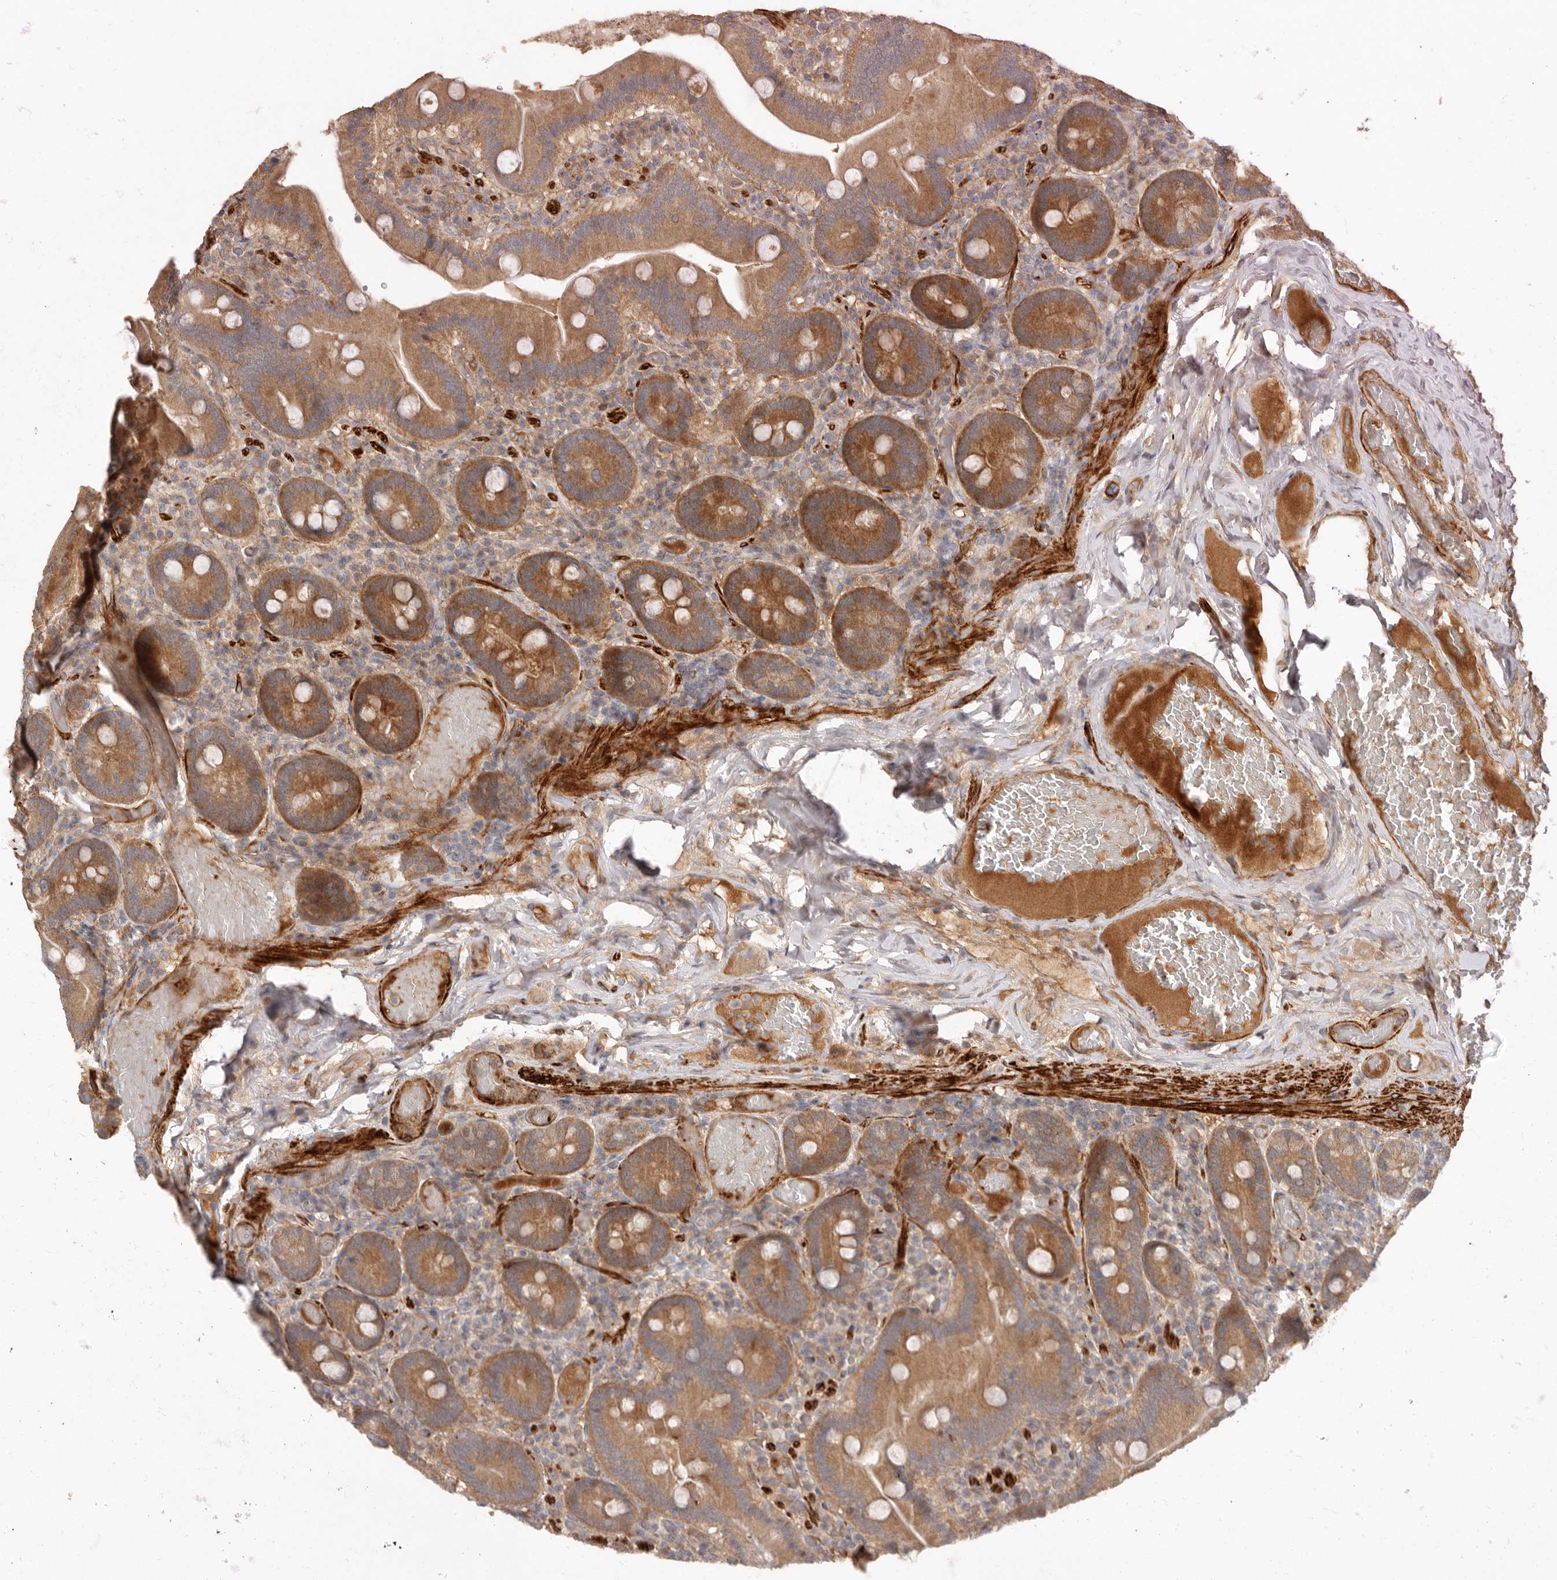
{"staining": {"intensity": "moderate", "quantity": ">75%", "location": "cytoplasmic/membranous"}, "tissue": "duodenum", "cell_type": "Glandular cells", "image_type": "normal", "snomed": [{"axis": "morphology", "description": "Normal tissue, NOS"}, {"axis": "topography", "description": "Duodenum"}], "caption": "Immunohistochemical staining of unremarkable human duodenum demonstrates medium levels of moderate cytoplasmic/membranous staining in approximately >75% of glandular cells. (Brightfield microscopy of DAB IHC at high magnification).", "gene": "VIPR1", "patient": {"sex": "female", "age": 62}}